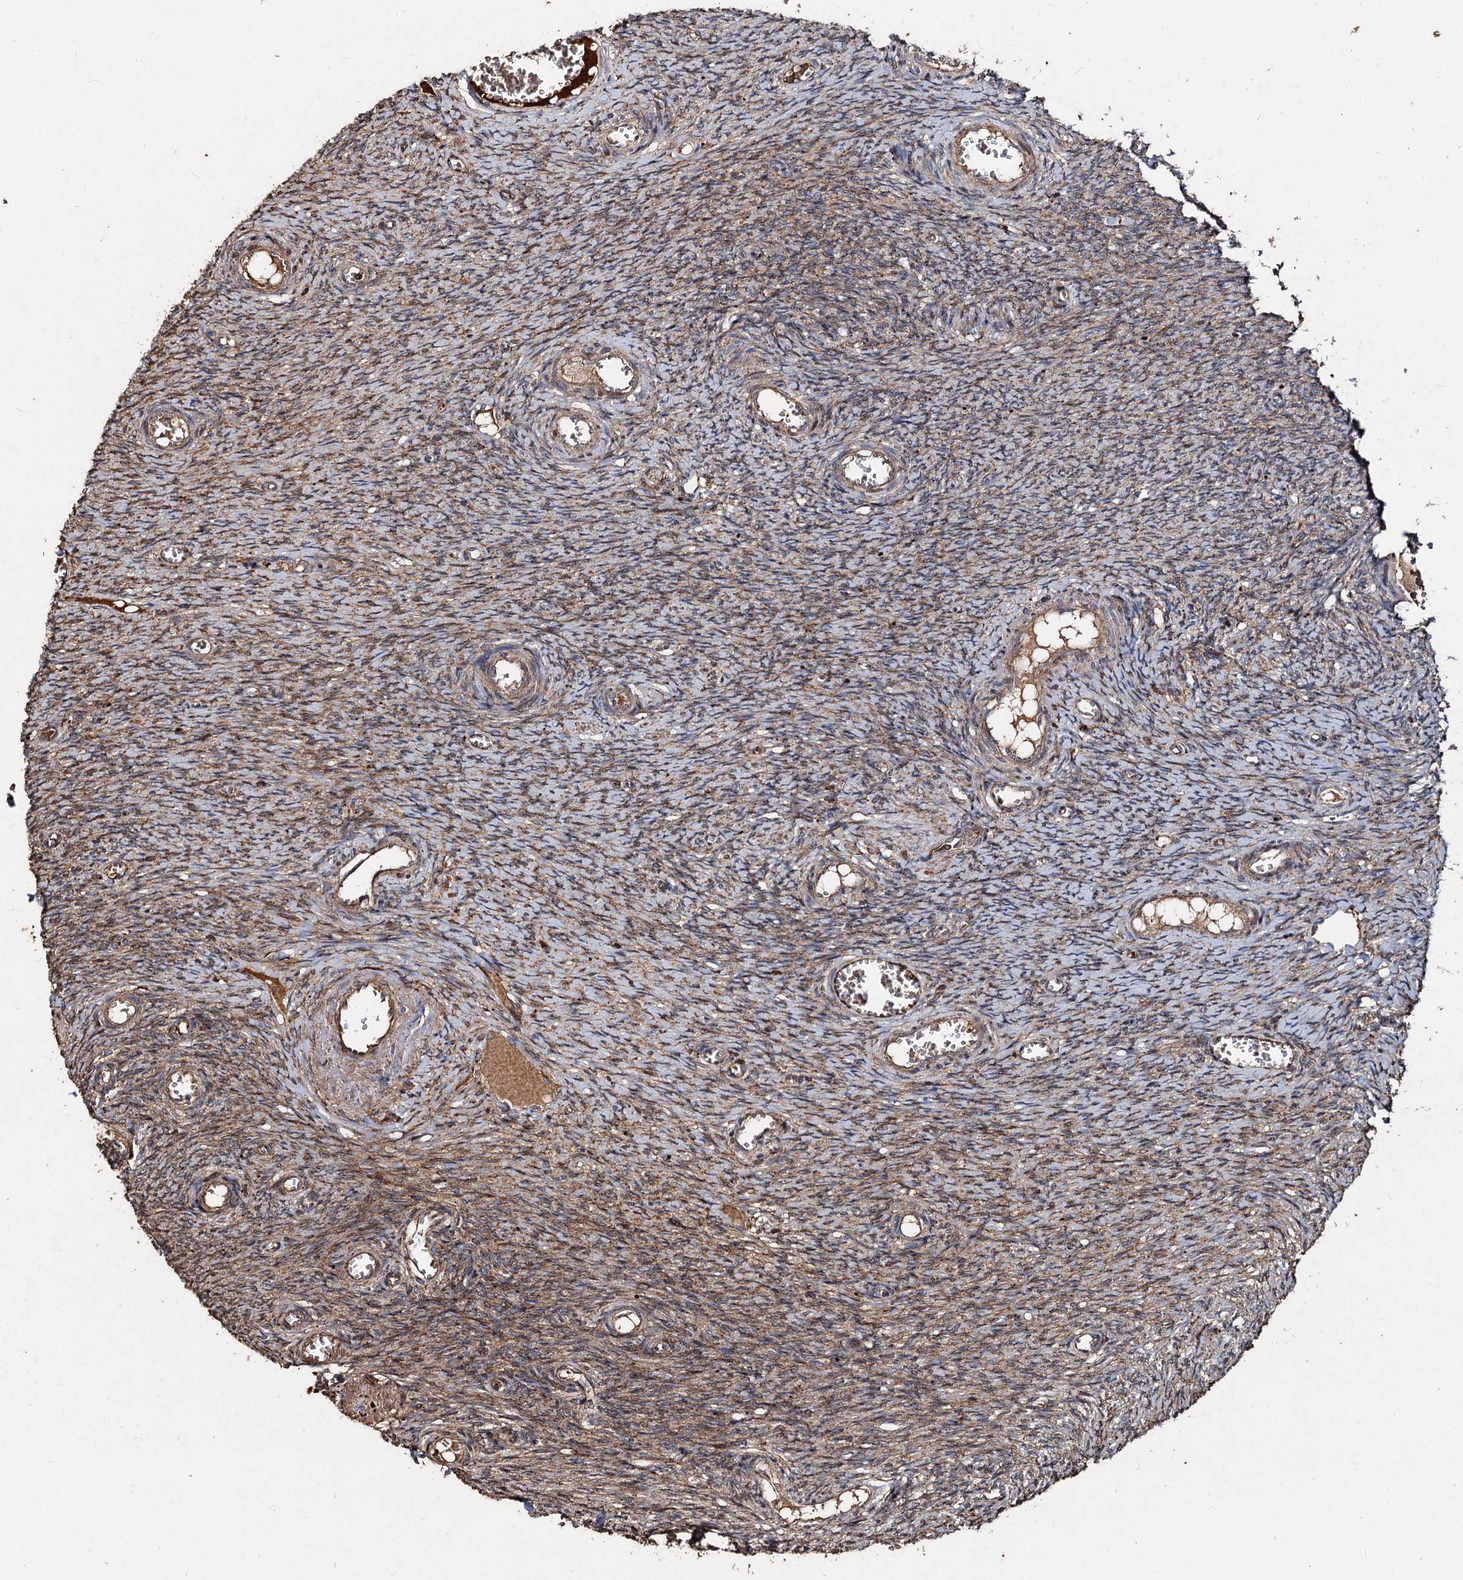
{"staining": {"intensity": "moderate", "quantity": ">75%", "location": "cytoplasmic/membranous"}, "tissue": "ovary", "cell_type": "Ovarian stroma cells", "image_type": "normal", "snomed": [{"axis": "morphology", "description": "Normal tissue, NOS"}, {"axis": "topography", "description": "Ovary"}], "caption": "This is a histology image of immunohistochemistry (IHC) staining of benign ovary, which shows moderate staining in the cytoplasmic/membranous of ovarian stroma cells.", "gene": "NOTCH2NLA", "patient": {"sex": "female", "age": 44}}